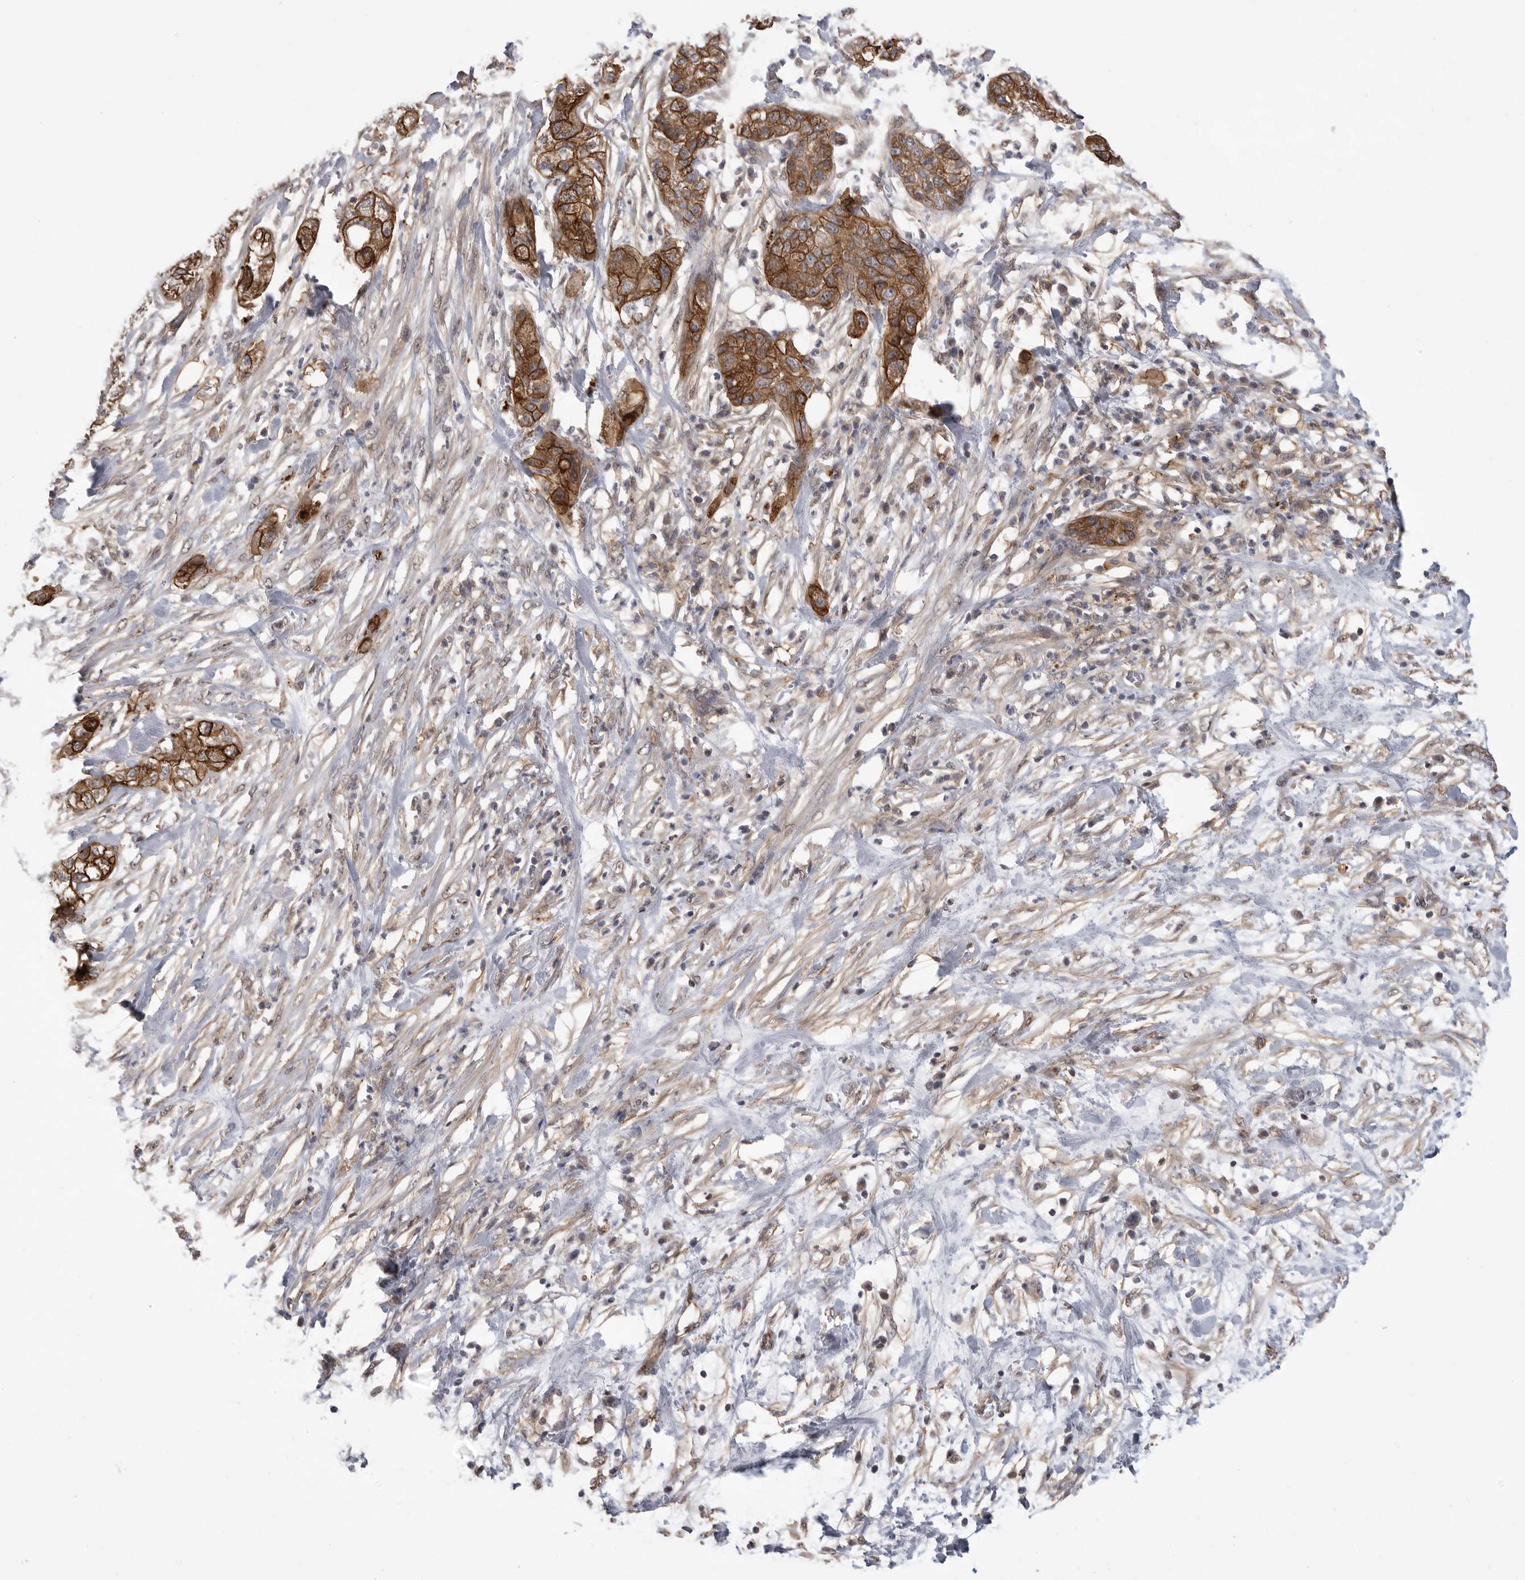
{"staining": {"intensity": "strong", "quantity": ">75%", "location": "cytoplasmic/membranous"}, "tissue": "pancreatic cancer", "cell_type": "Tumor cells", "image_type": "cancer", "snomed": [{"axis": "morphology", "description": "Adenocarcinoma, NOS"}, {"axis": "topography", "description": "Pancreas"}], "caption": "Immunohistochemistry of human pancreatic cancer reveals high levels of strong cytoplasmic/membranous positivity in approximately >75% of tumor cells. The staining was performed using DAB (3,3'-diaminobenzidine) to visualize the protein expression in brown, while the nuclei were stained in blue with hematoxylin (Magnification: 20x).", "gene": "NECTIN1", "patient": {"sex": "female", "age": 78}}